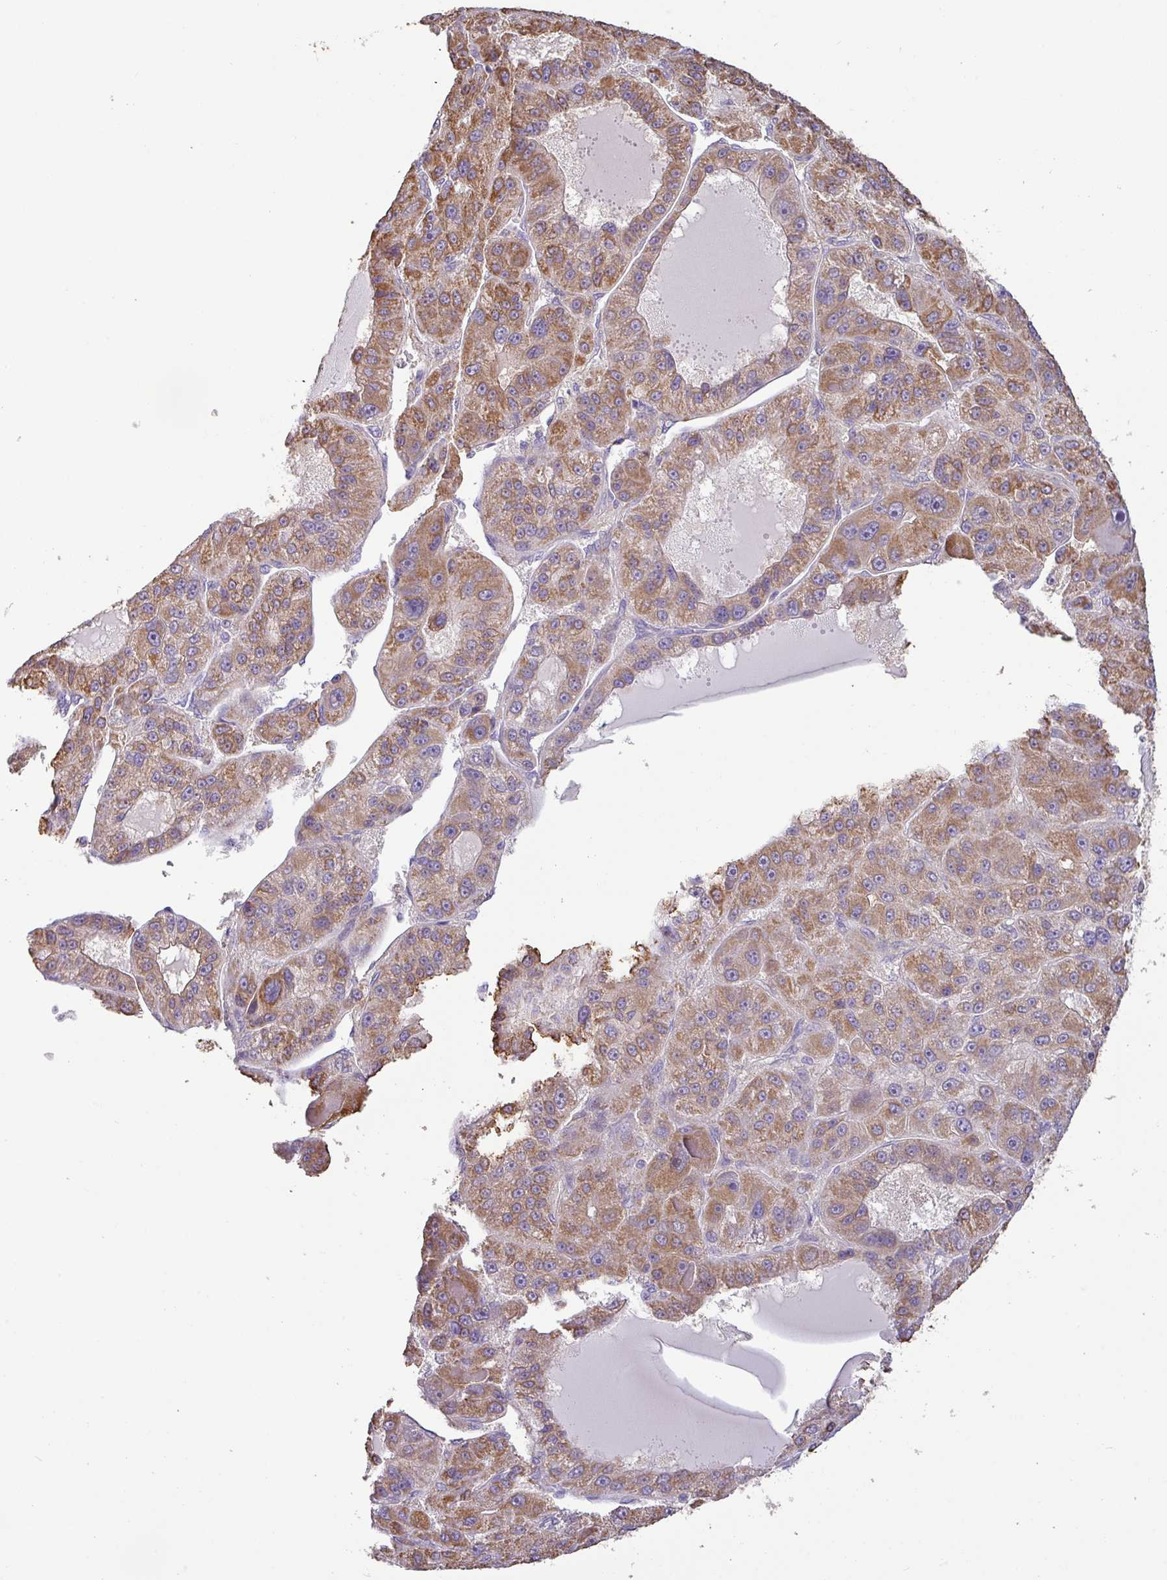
{"staining": {"intensity": "moderate", "quantity": ">75%", "location": "cytoplasmic/membranous"}, "tissue": "liver cancer", "cell_type": "Tumor cells", "image_type": "cancer", "snomed": [{"axis": "morphology", "description": "Carcinoma, Hepatocellular, NOS"}, {"axis": "topography", "description": "Liver"}], "caption": "An image showing moderate cytoplasmic/membranous staining in approximately >75% of tumor cells in hepatocellular carcinoma (liver), as visualized by brown immunohistochemical staining.", "gene": "GALNT12", "patient": {"sex": "male", "age": 76}}